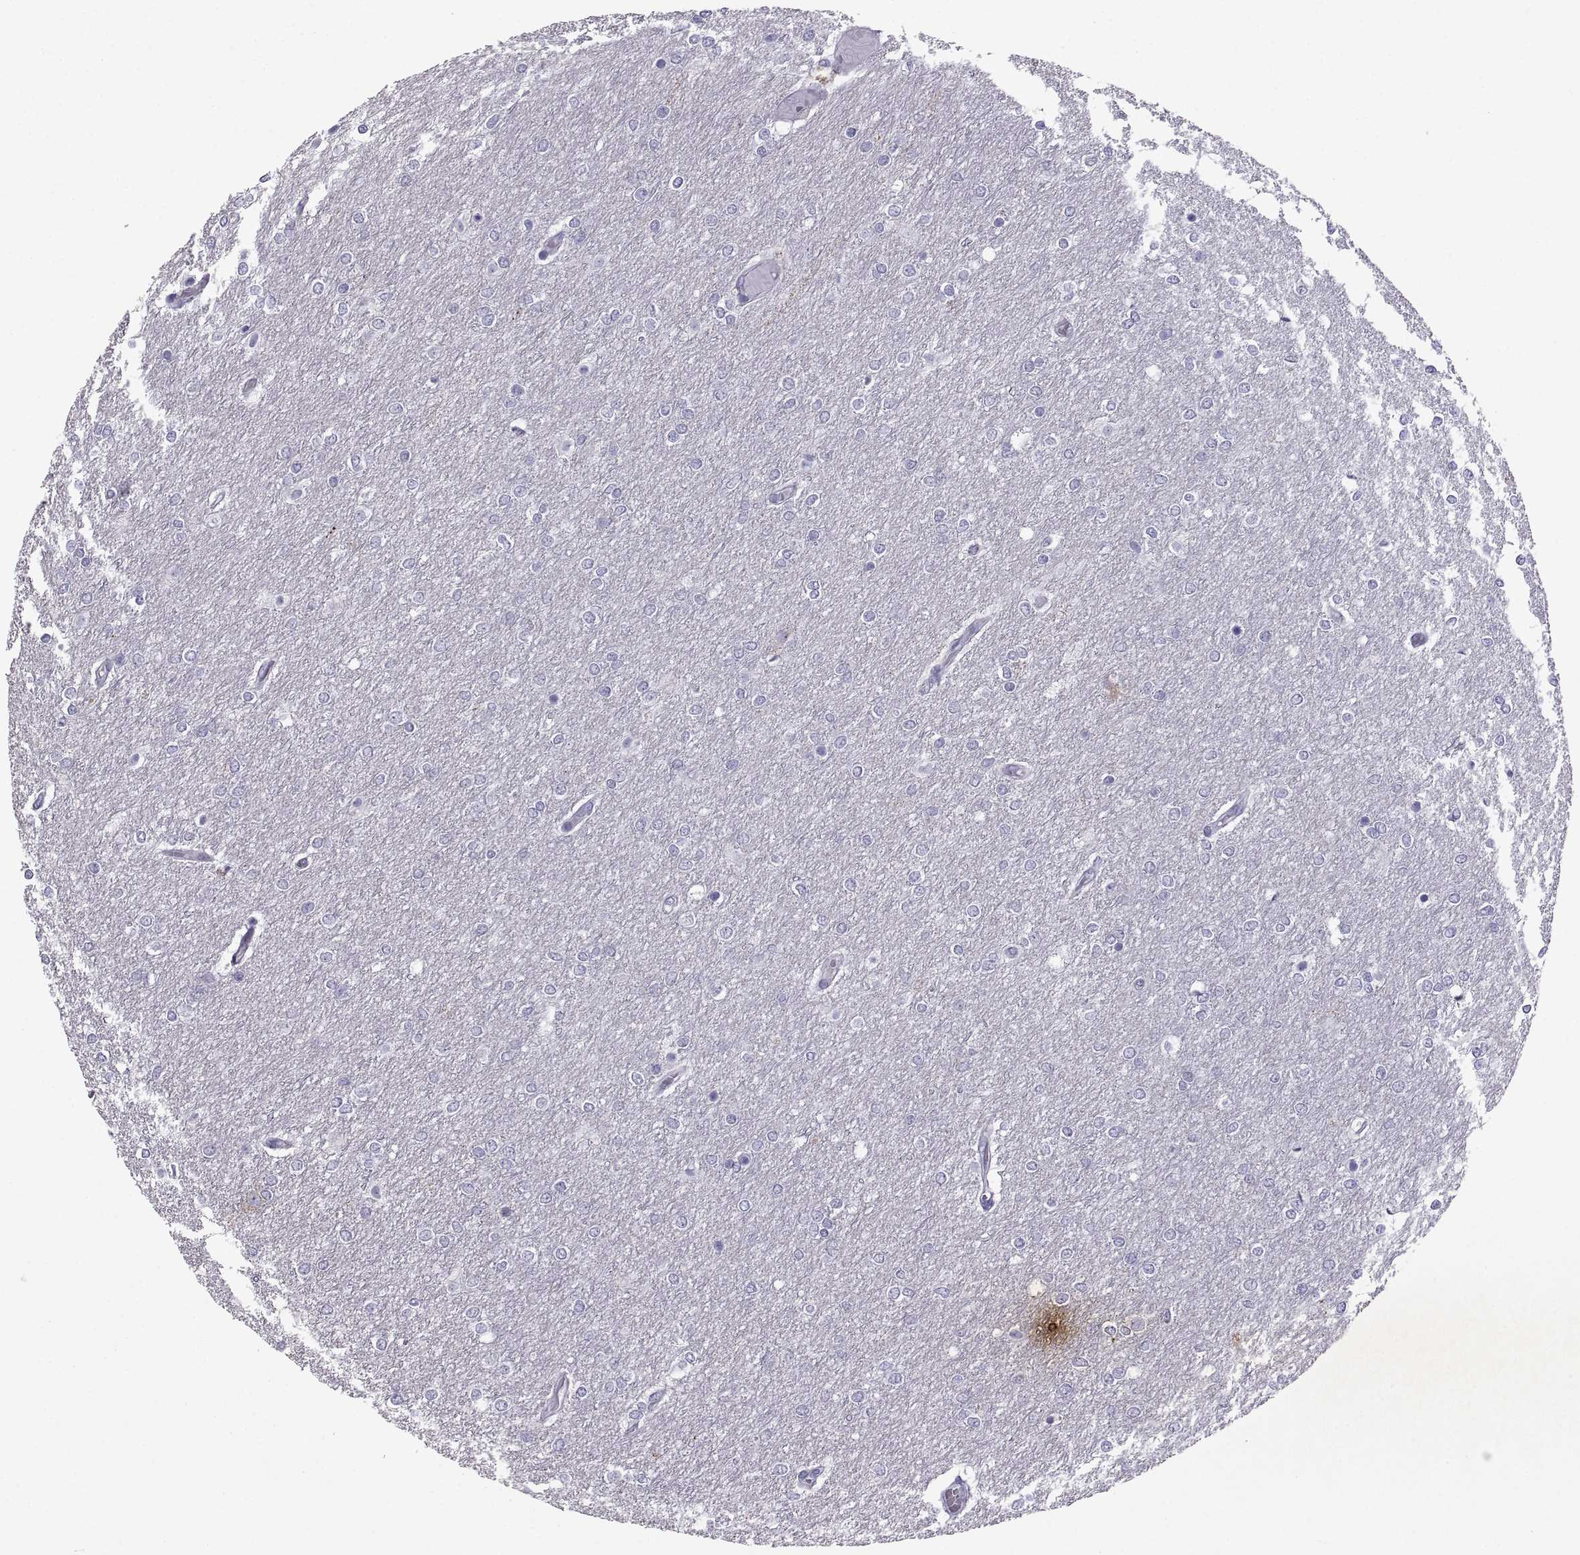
{"staining": {"intensity": "negative", "quantity": "none", "location": "none"}, "tissue": "glioma", "cell_type": "Tumor cells", "image_type": "cancer", "snomed": [{"axis": "morphology", "description": "Glioma, malignant, High grade"}, {"axis": "topography", "description": "Brain"}], "caption": "High magnification brightfield microscopy of glioma stained with DAB (brown) and counterstained with hematoxylin (blue): tumor cells show no significant positivity.", "gene": "PCSK1N", "patient": {"sex": "female", "age": 61}}